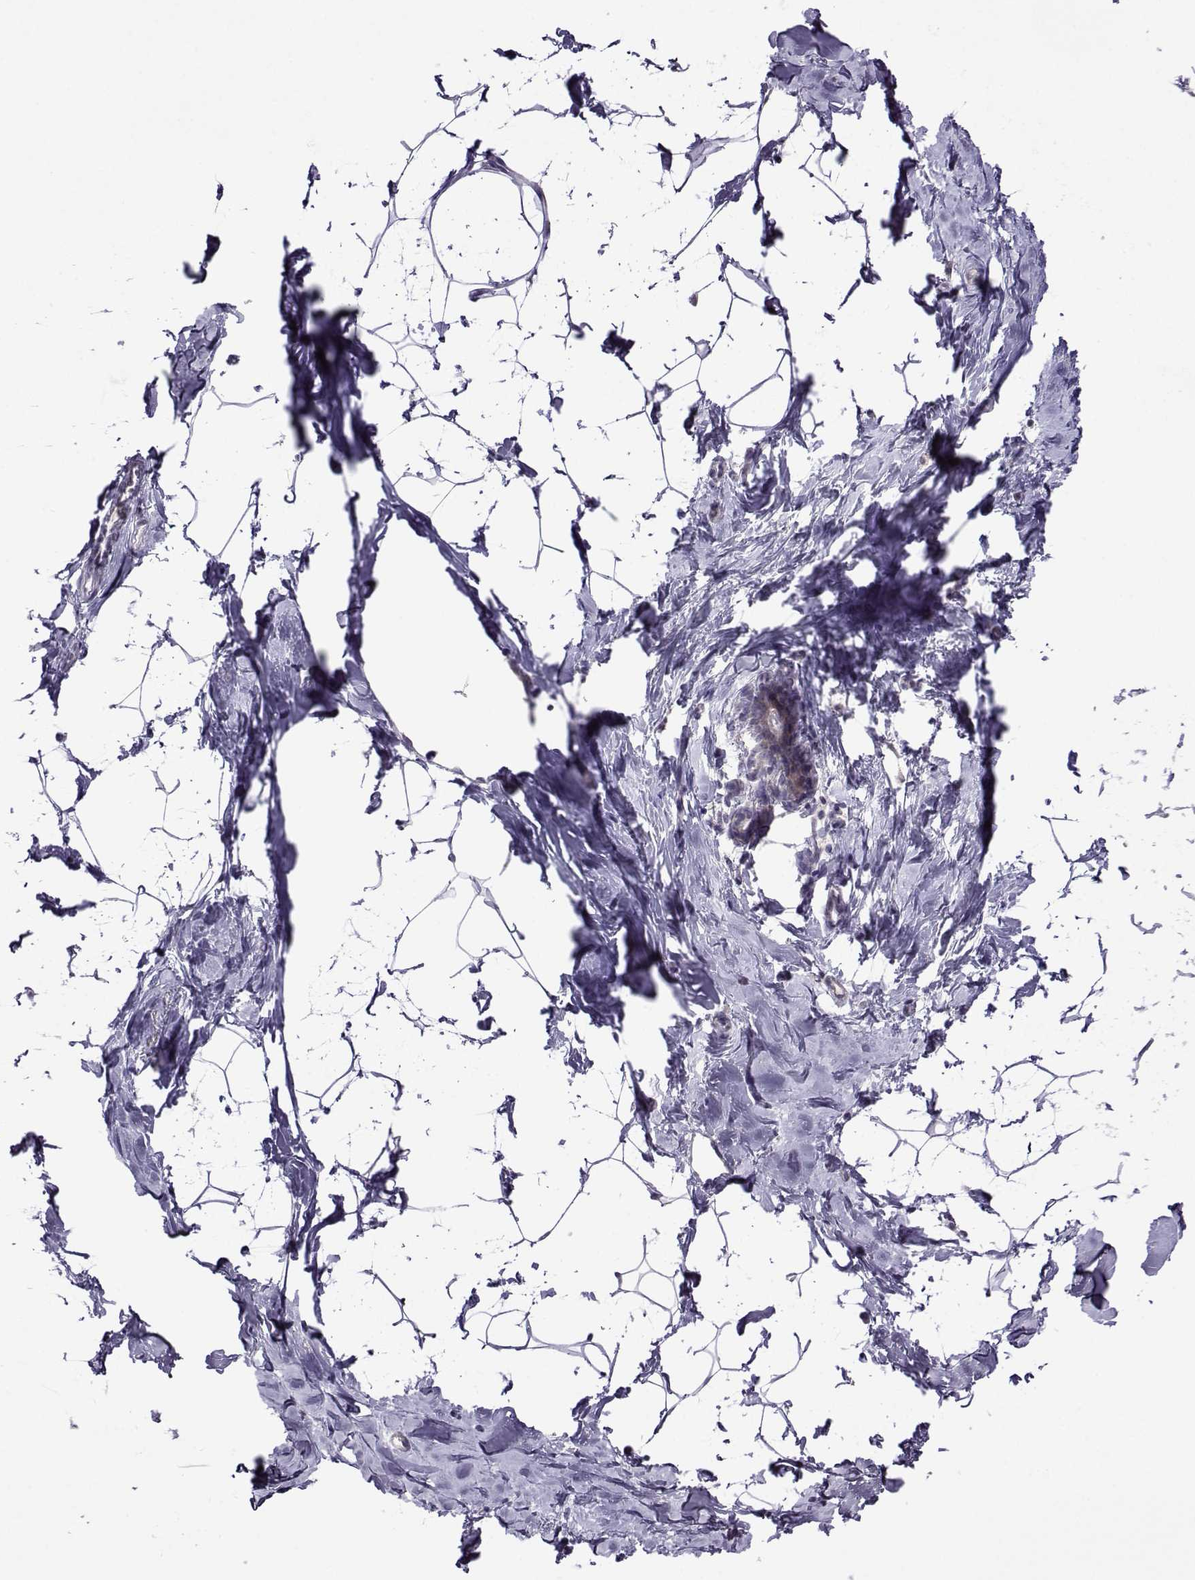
{"staining": {"intensity": "negative", "quantity": "none", "location": "none"}, "tissue": "breast", "cell_type": "Adipocytes", "image_type": "normal", "snomed": [{"axis": "morphology", "description": "Normal tissue, NOS"}, {"axis": "topography", "description": "Breast"}], "caption": "DAB (3,3'-diaminobenzidine) immunohistochemical staining of unremarkable breast shows no significant staining in adipocytes.", "gene": "DDX20", "patient": {"sex": "female", "age": 32}}